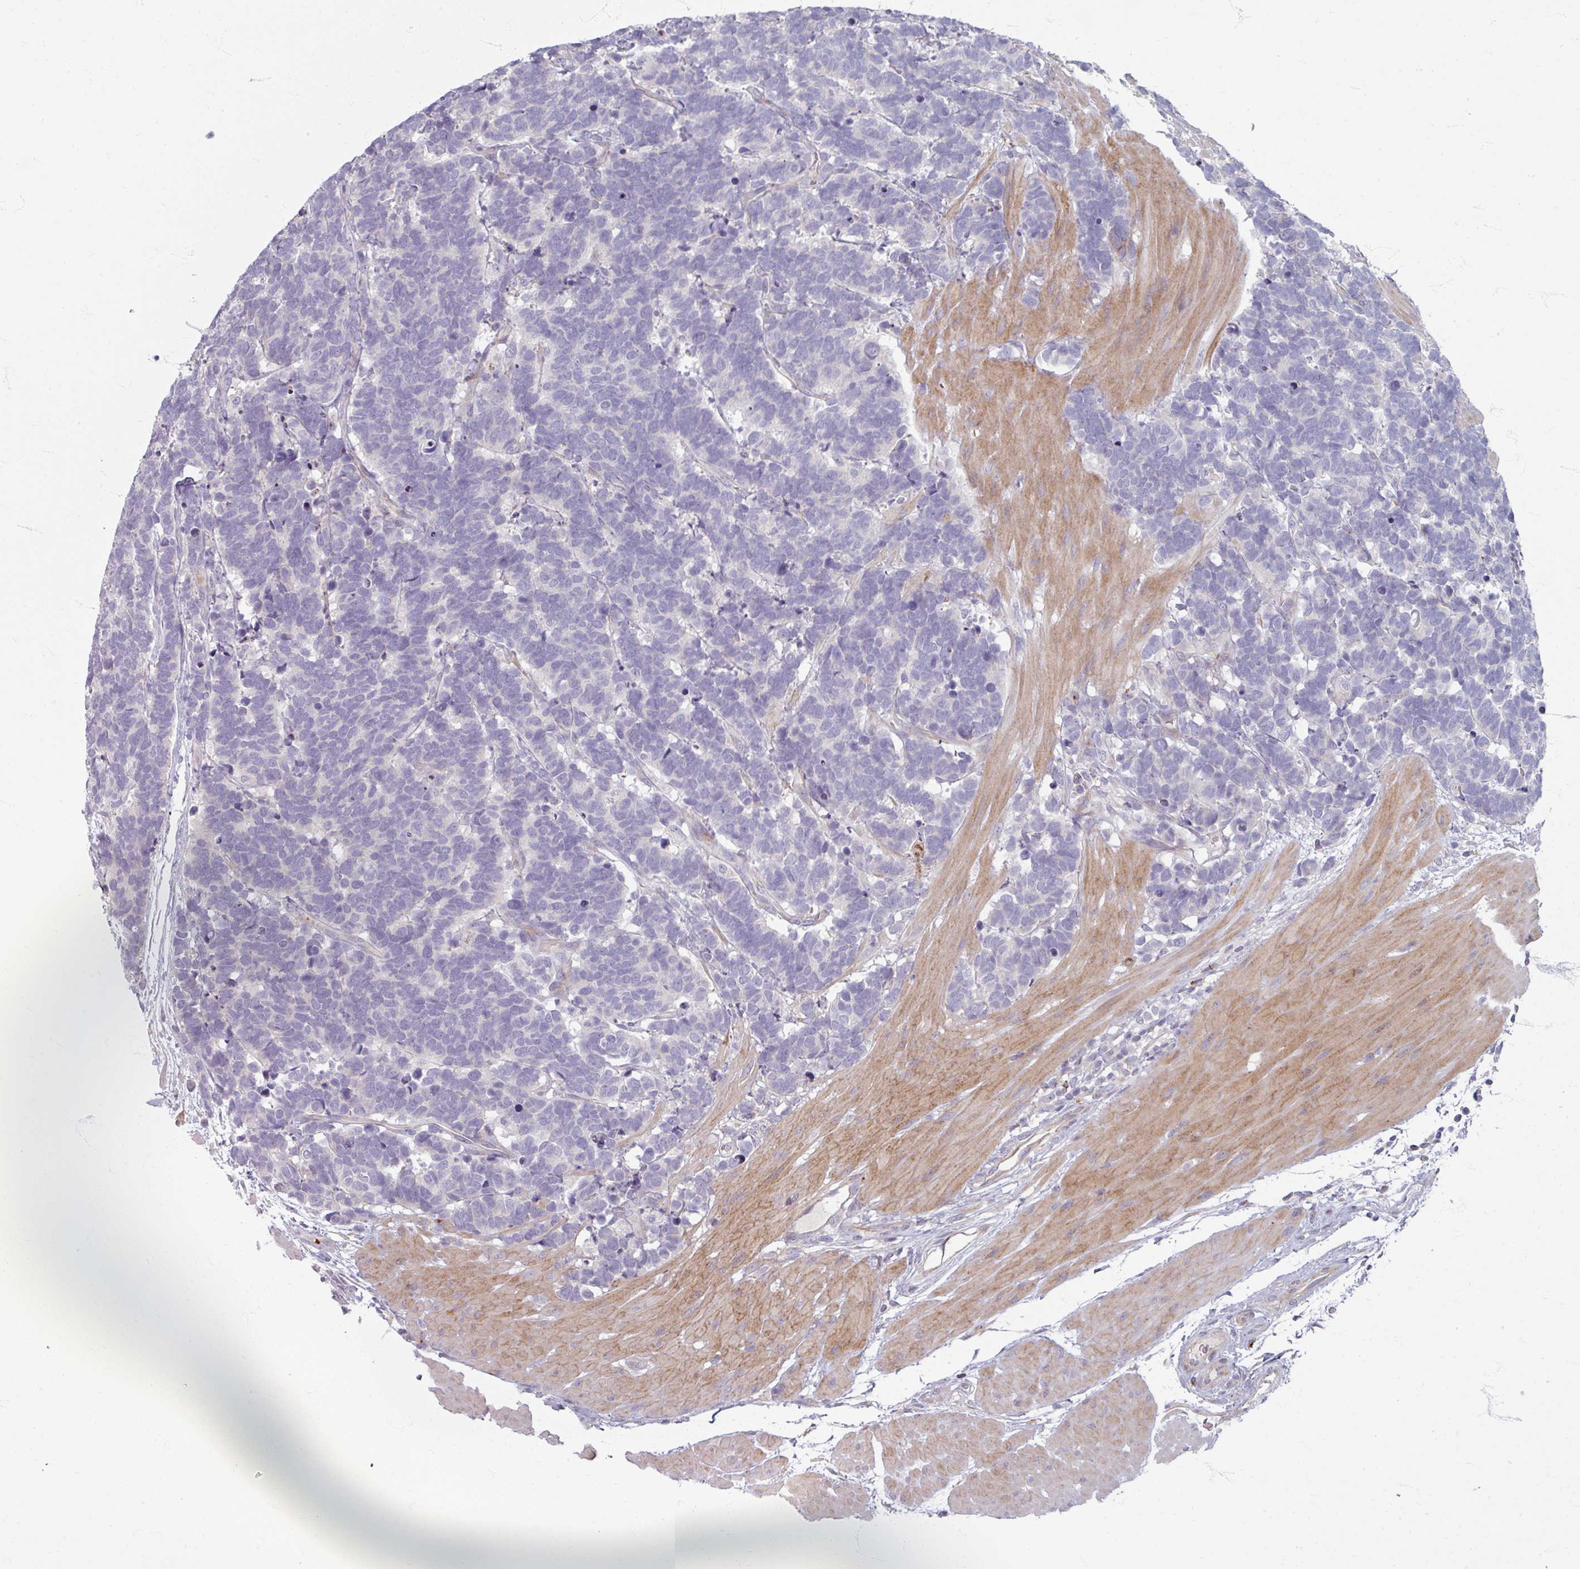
{"staining": {"intensity": "negative", "quantity": "none", "location": "none"}, "tissue": "carcinoid", "cell_type": "Tumor cells", "image_type": "cancer", "snomed": [{"axis": "morphology", "description": "Carcinoma, NOS"}, {"axis": "morphology", "description": "Carcinoid, malignant, NOS"}, {"axis": "topography", "description": "Urinary bladder"}], "caption": "Immunohistochemistry photomicrograph of human carcinoid stained for a protein (brown), which displays no staining in tumor cells. The staining was performed using DAB (3,3'-diaminobenzidine) to visualize the protein expression in brown, while the nuclei were stained in blue with hematoxylin (Magnification: 20x).", "gene": "GABARAPL1", "patient": {"sex": "male", "age": 57}}